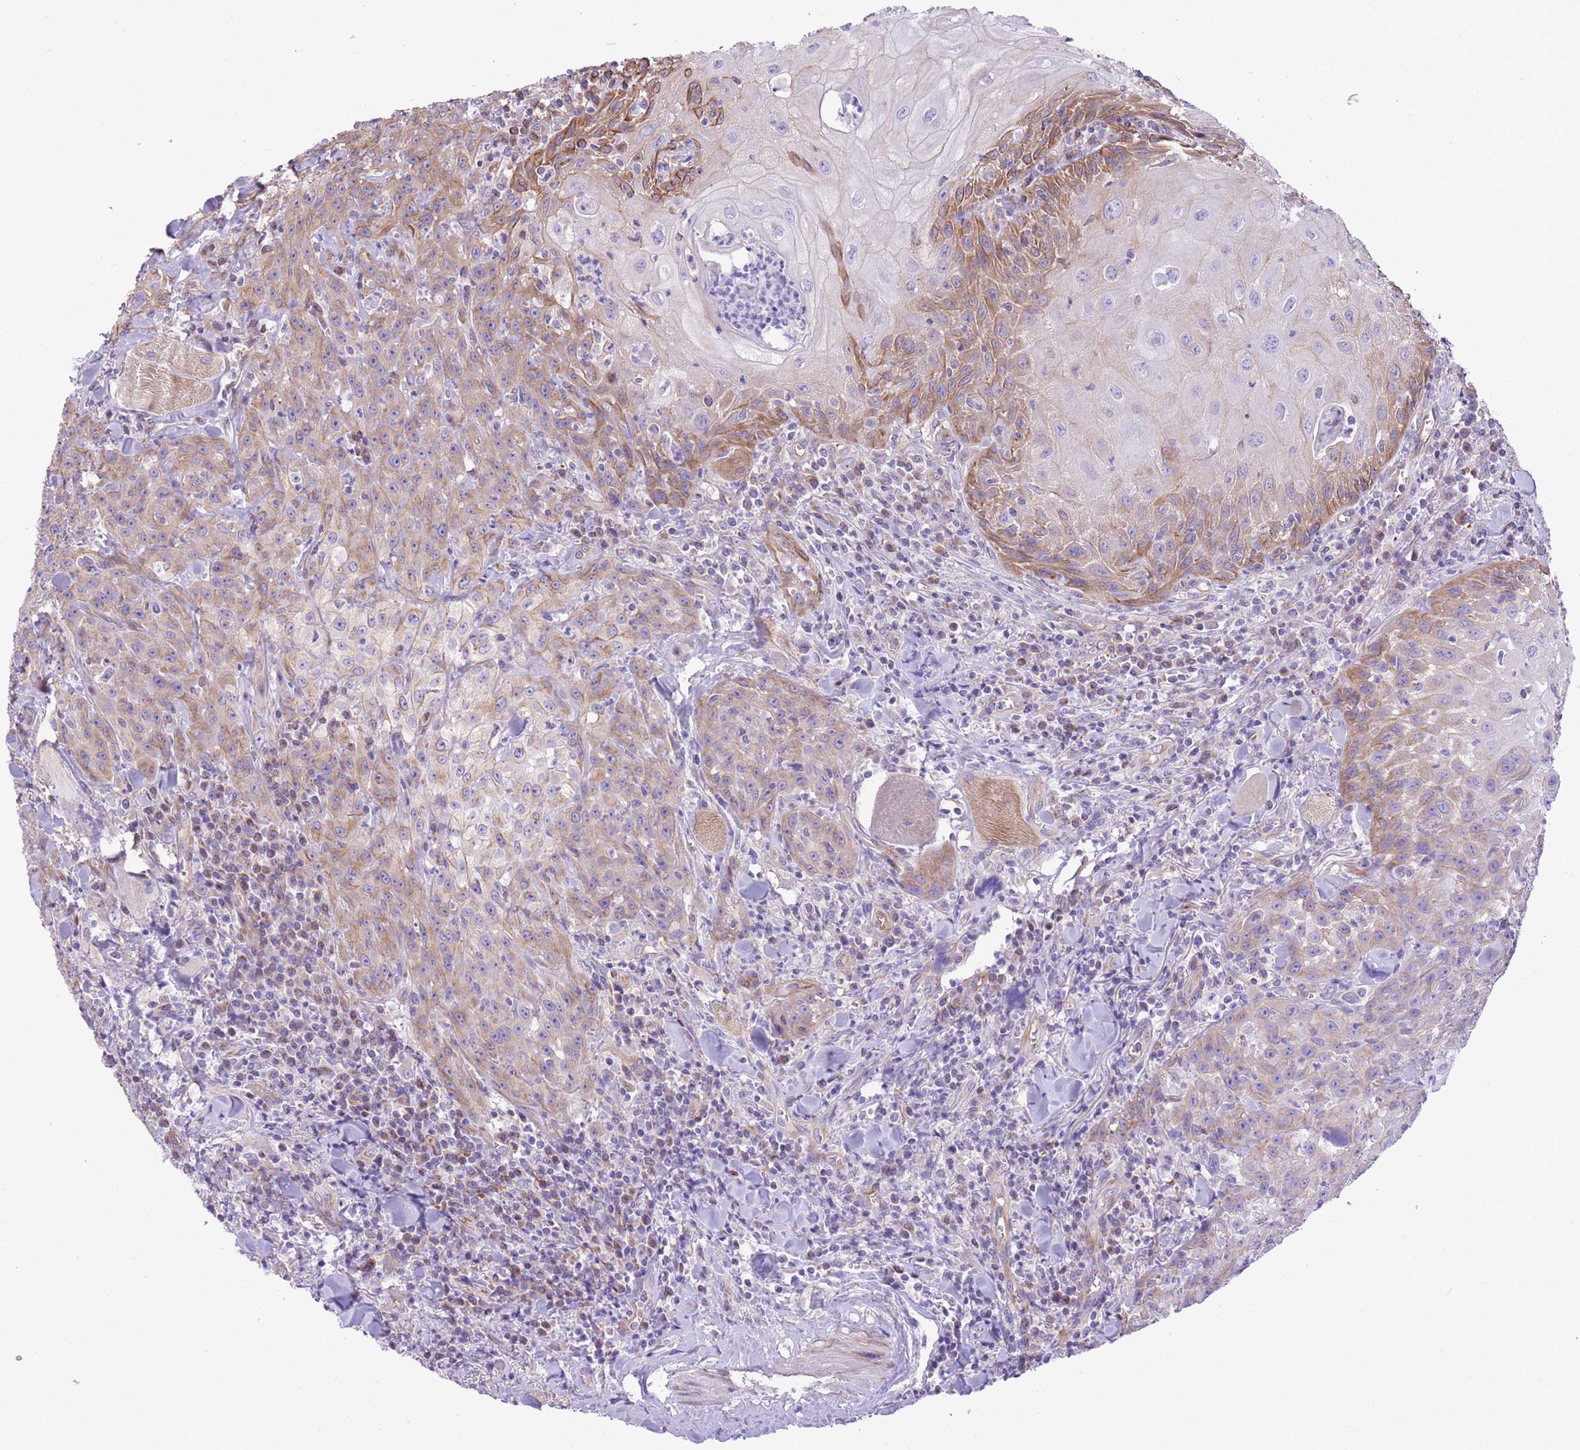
{"staining": {"intensity": "moderate", "quantity": "25%-75%", "location": "cytoplasmic/membranous"}, "tissue": "head and neck cancer", "cell_type": "Tumor cells", "image_type": "cancer", "snomed": [{"axis": "morphology", "description": "Normal tissue, NOS"}, {"axis": "morphology", "description": "Squamous cell carcinoma, NOS"}, {"axis": "topography", "description": "Oral tissue"}, {"axis": "topography", "description": "Head-Neck"}], "caption": "A histopathology image showing moderate cytoplasmic/membranous expression in about 25%-75% of tumor cells in head and neck squamous cell carcinoma, as visualized by brown immunohistochemical staining.", "gene": "RHOU", "patient": {"sex": "female", "age": 70}}